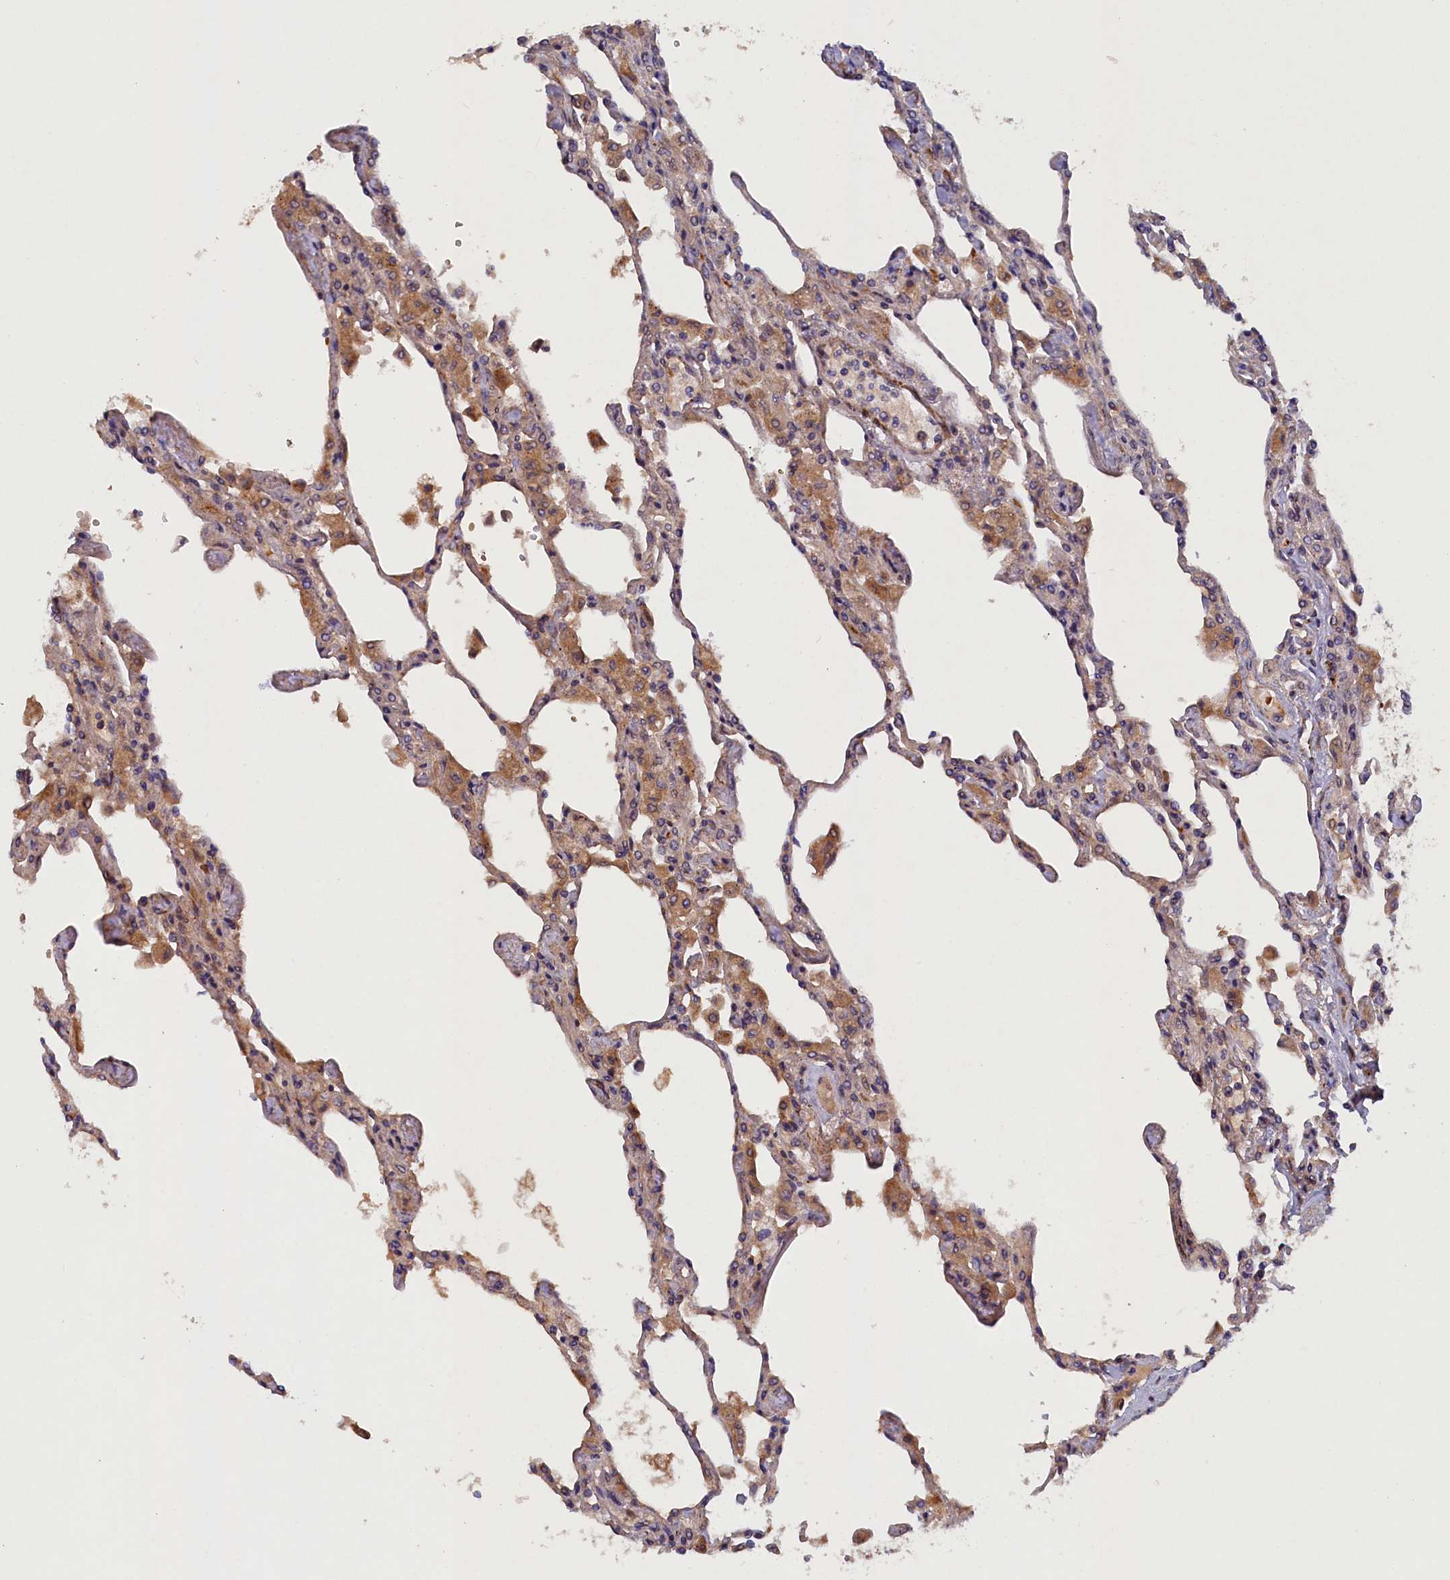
{"staining": {"intensity": "weak", "quantity": ">75%", "location": "cytoplasmic/membranous"}, "tissue": "lung", "cell_type": "Alveolar cells", "image_type": "normal", "snomed": [{"axis": "morphology", "description": "Normal tissue, NOS"}, {"axis": "topography", "description": "Bronchus"}, {"axis": "topography", "description": "Lung"}], "caption": "Brown immunohistochemical staining in benign lung demonstrates weak cytoplasmic/membranous positivity in approximately >75% of alveolar cells. Using DAB (brown) and hematoxylin (blue) stains, captured at high magnification using brightfield microscopy.", "gene": "ARRDC4", "patient": {"sex": "female", "age": 49}}